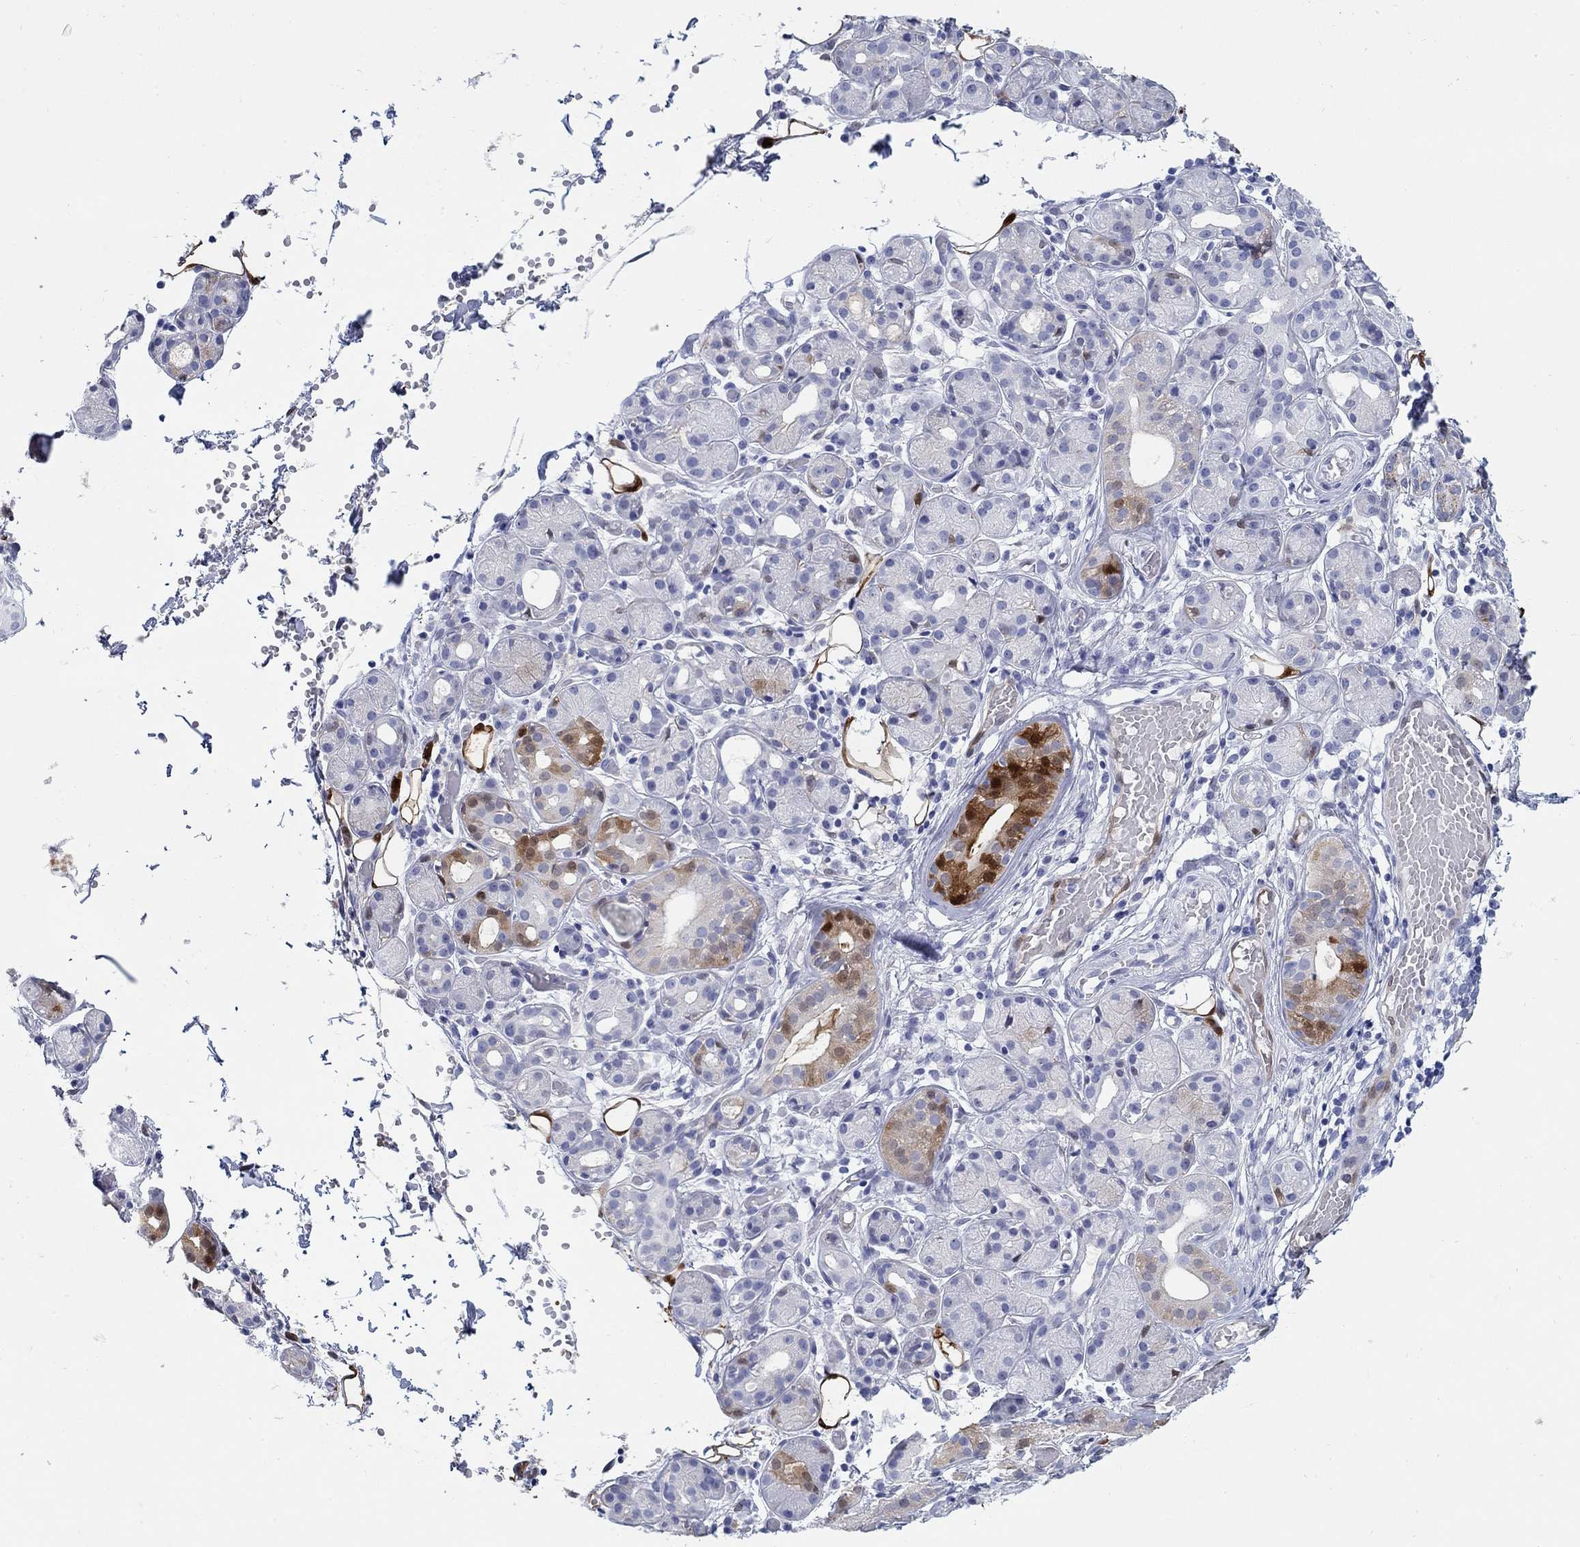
{"staining": {"intensity": "moderate", "quantity": "<25%", "location": "cytoplasmic/membranous,nuclear"}, "tissue": "salivary gland", "cell_type": "Glandular cells", "image_type": "normal", "snomed": [{"axis": "morphology", "description": "Normal tissue, NOS"}, {"axis": "topography", "description": "Salivary gland"}, {"axis": "topography", "description": "Peripheral nerve tissue"}], "caption": "Protein expression analysis of unremarkable salivary gland shows moderate cytoplasmic/membranous,nuclear positivity in about <25% of glandular cells.", "gene": "AKR1C1", "patient": {"sex": "male", "age": 71}}